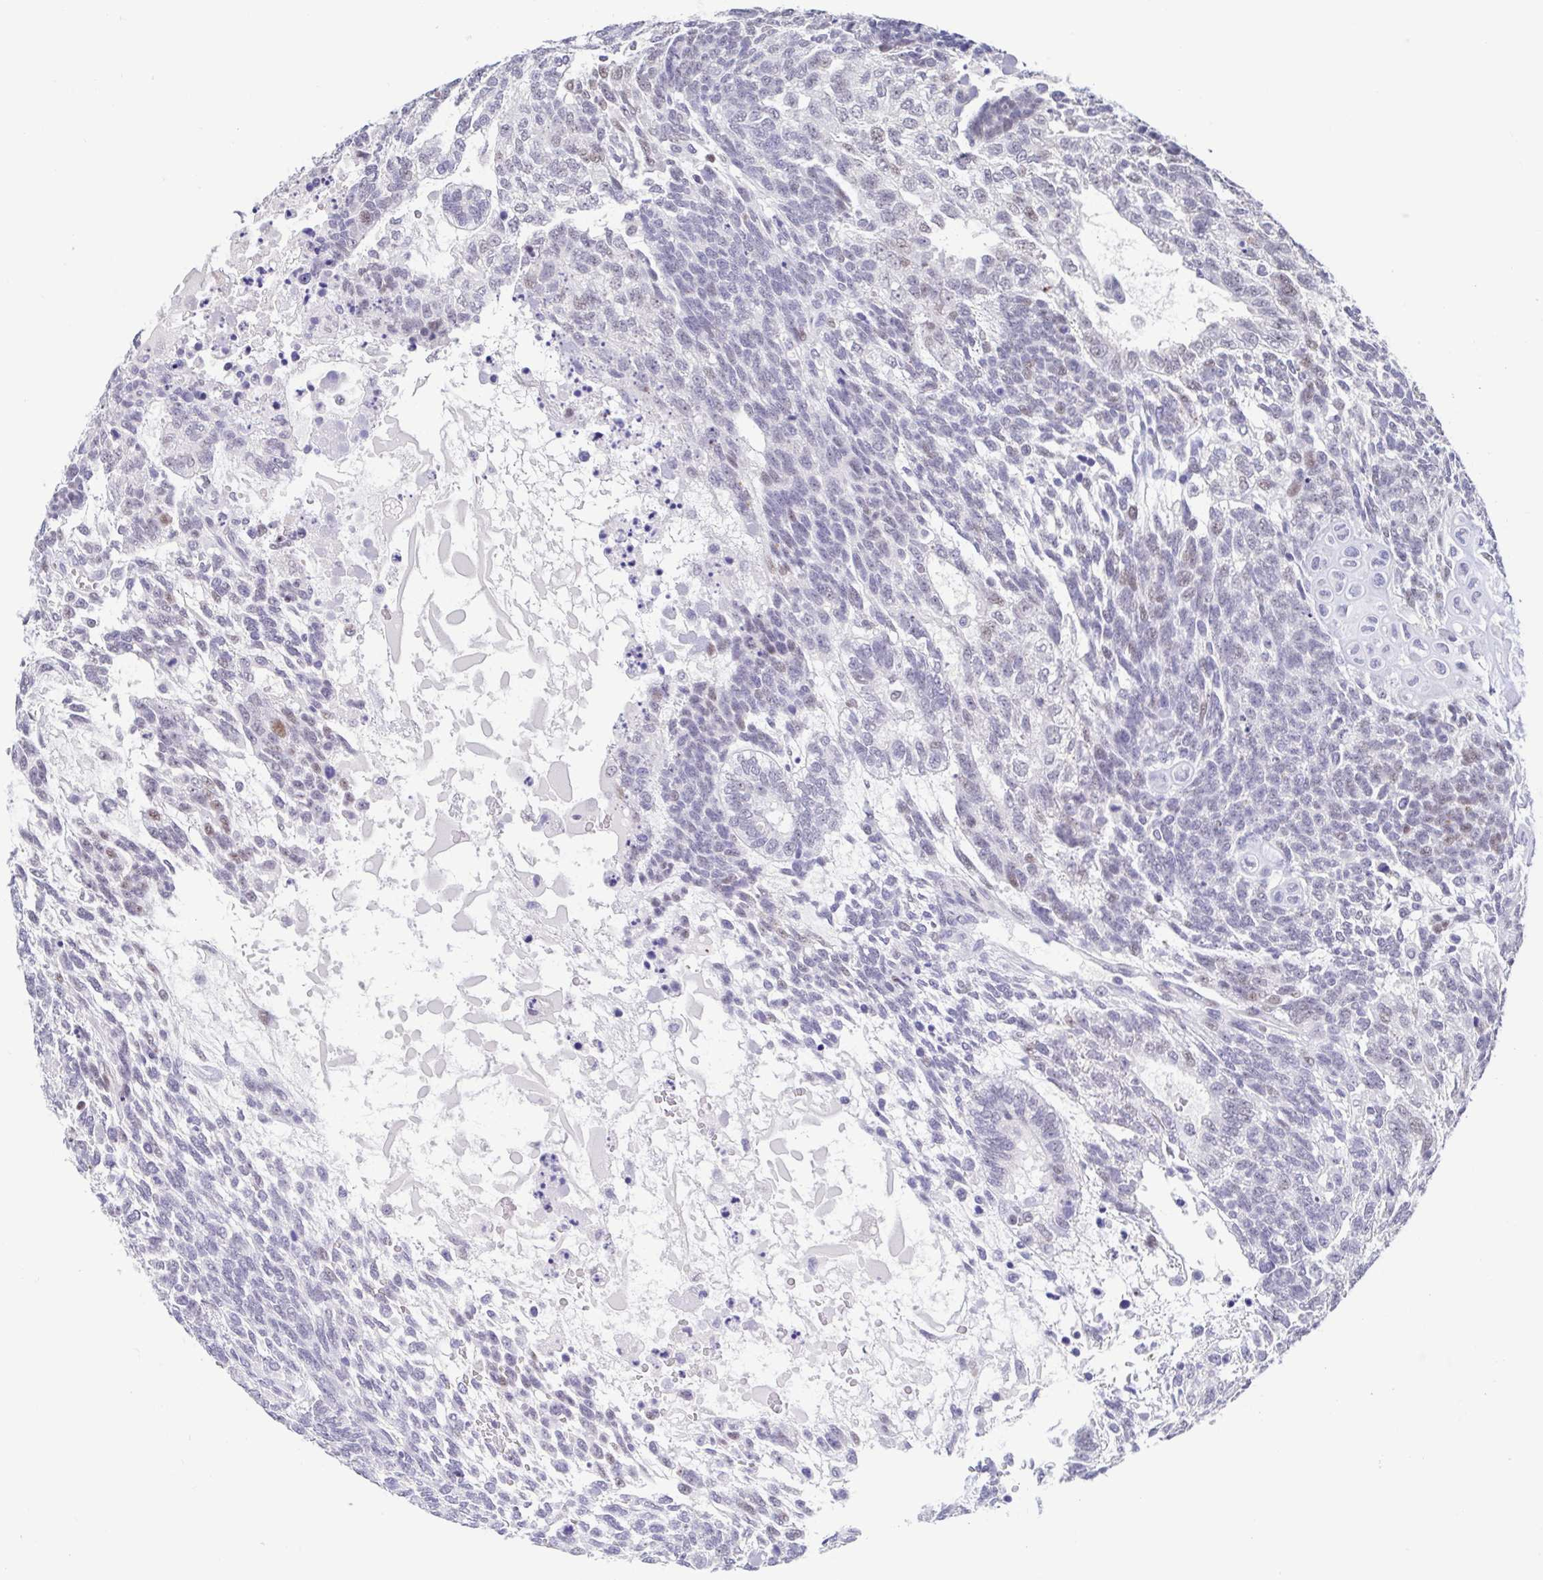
{"staining": {"intensity": "negative", "quantity": "none", "location": "none"}, "tissue": "testis cancer", "cell_type": "Tumor cells", "image_type": "cancer", "snomed": [{"axis": "morphology", "description": "Carcinoma, Embryonal, NOS"}, {"axis": "topography", "description": "Testis"}], "caption": "The photomicrograph demonstrates no staining of tumor cells in embryonal carcinoma (testis).", "gene": "PERM1", "patient": {"sex": "male", "age": 23}}